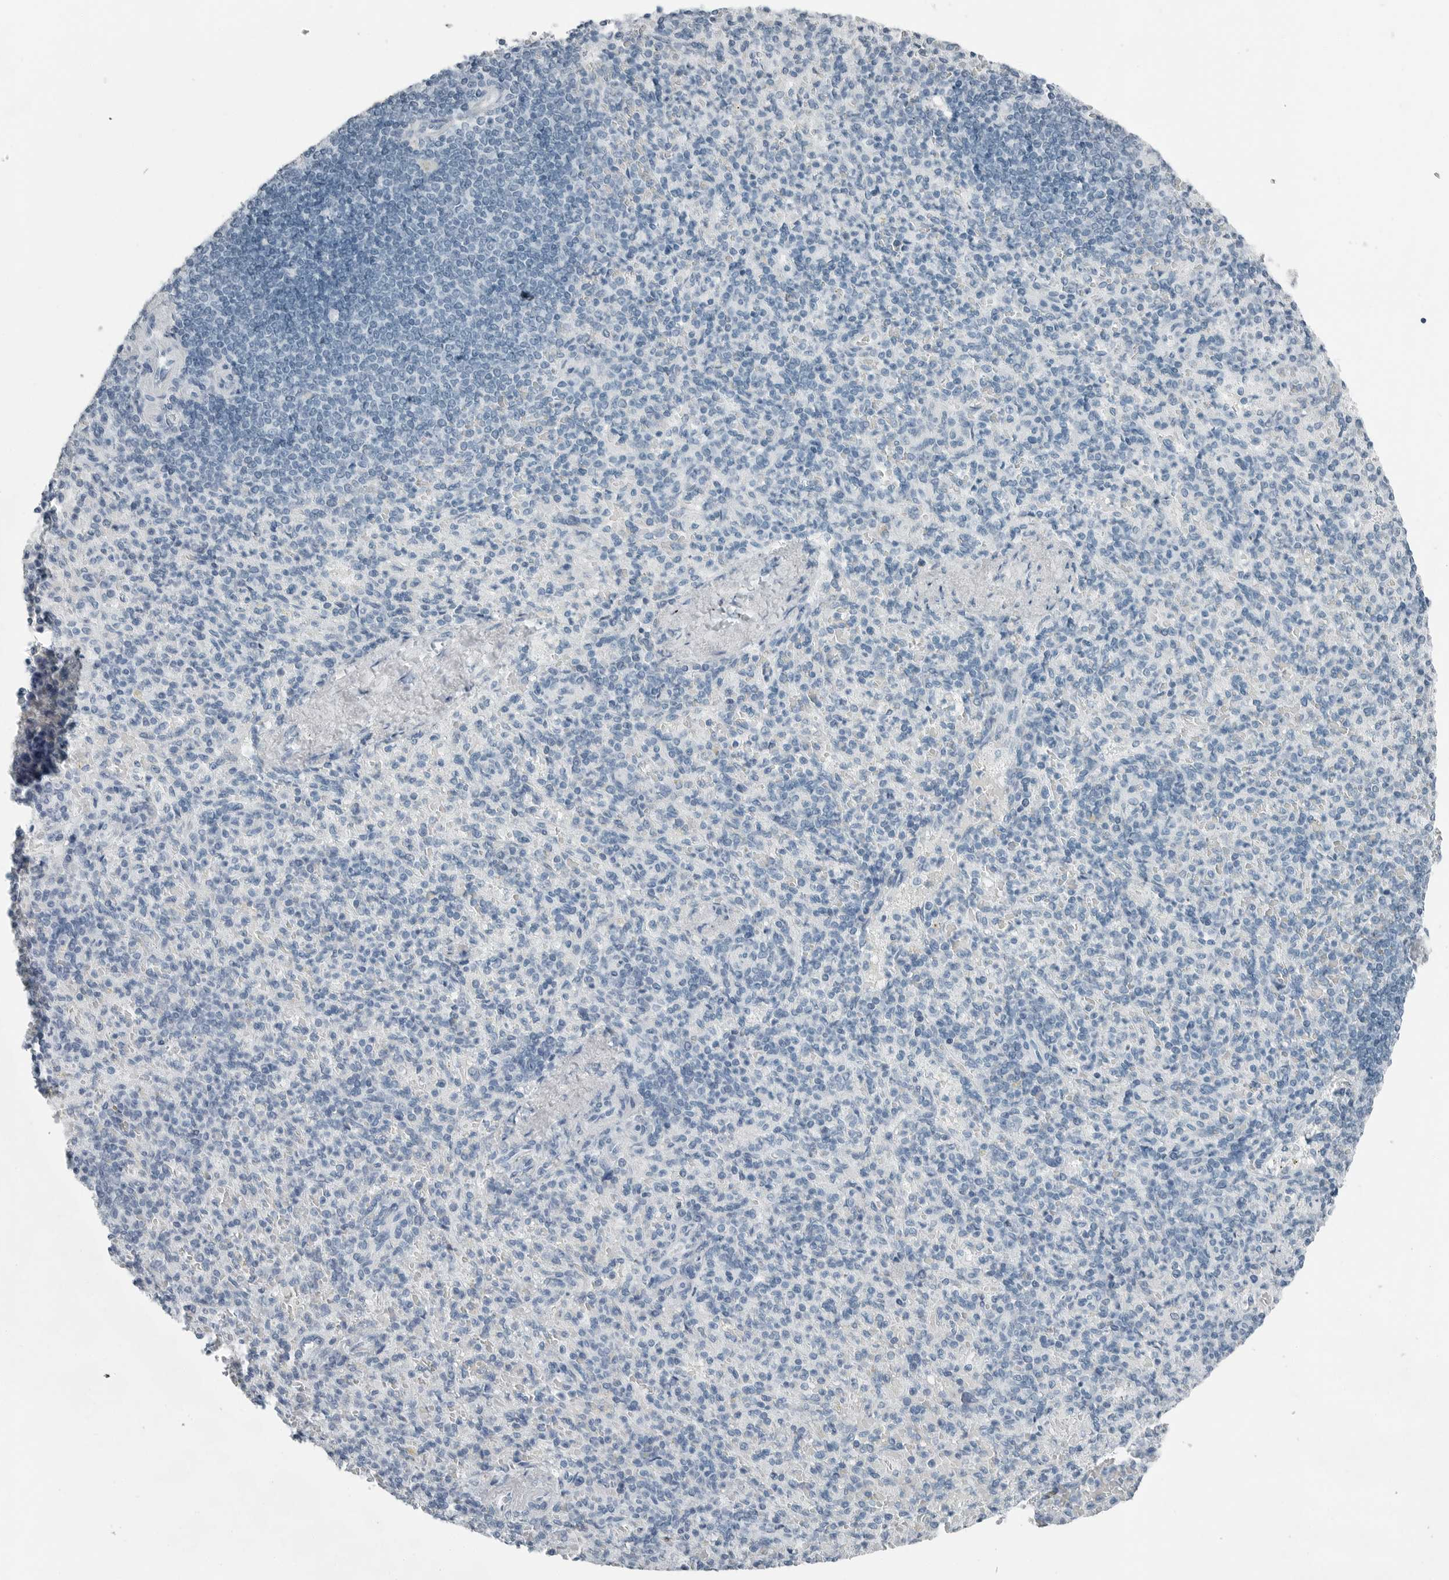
{"staining": {"intensity": "negative", "quantity": "none", "location": "none"}, "tissue": "spleen", "cell_type": "Cells in red pulp", "image_type": "normal", "snomed": [{"axis": "morphology", "description": "Normal tissue, NOS"}, {"axis": "topography", "description": "Spleen"}], "caption": "Immunohistochemistry image of normal spleen: spleen stained with DAB (3,3'-diaminobenzidine) reveals no significant protein staining in cells in red pulp.", "gene": "FABP6", "patient": {"sex": "female", "age": 74}}